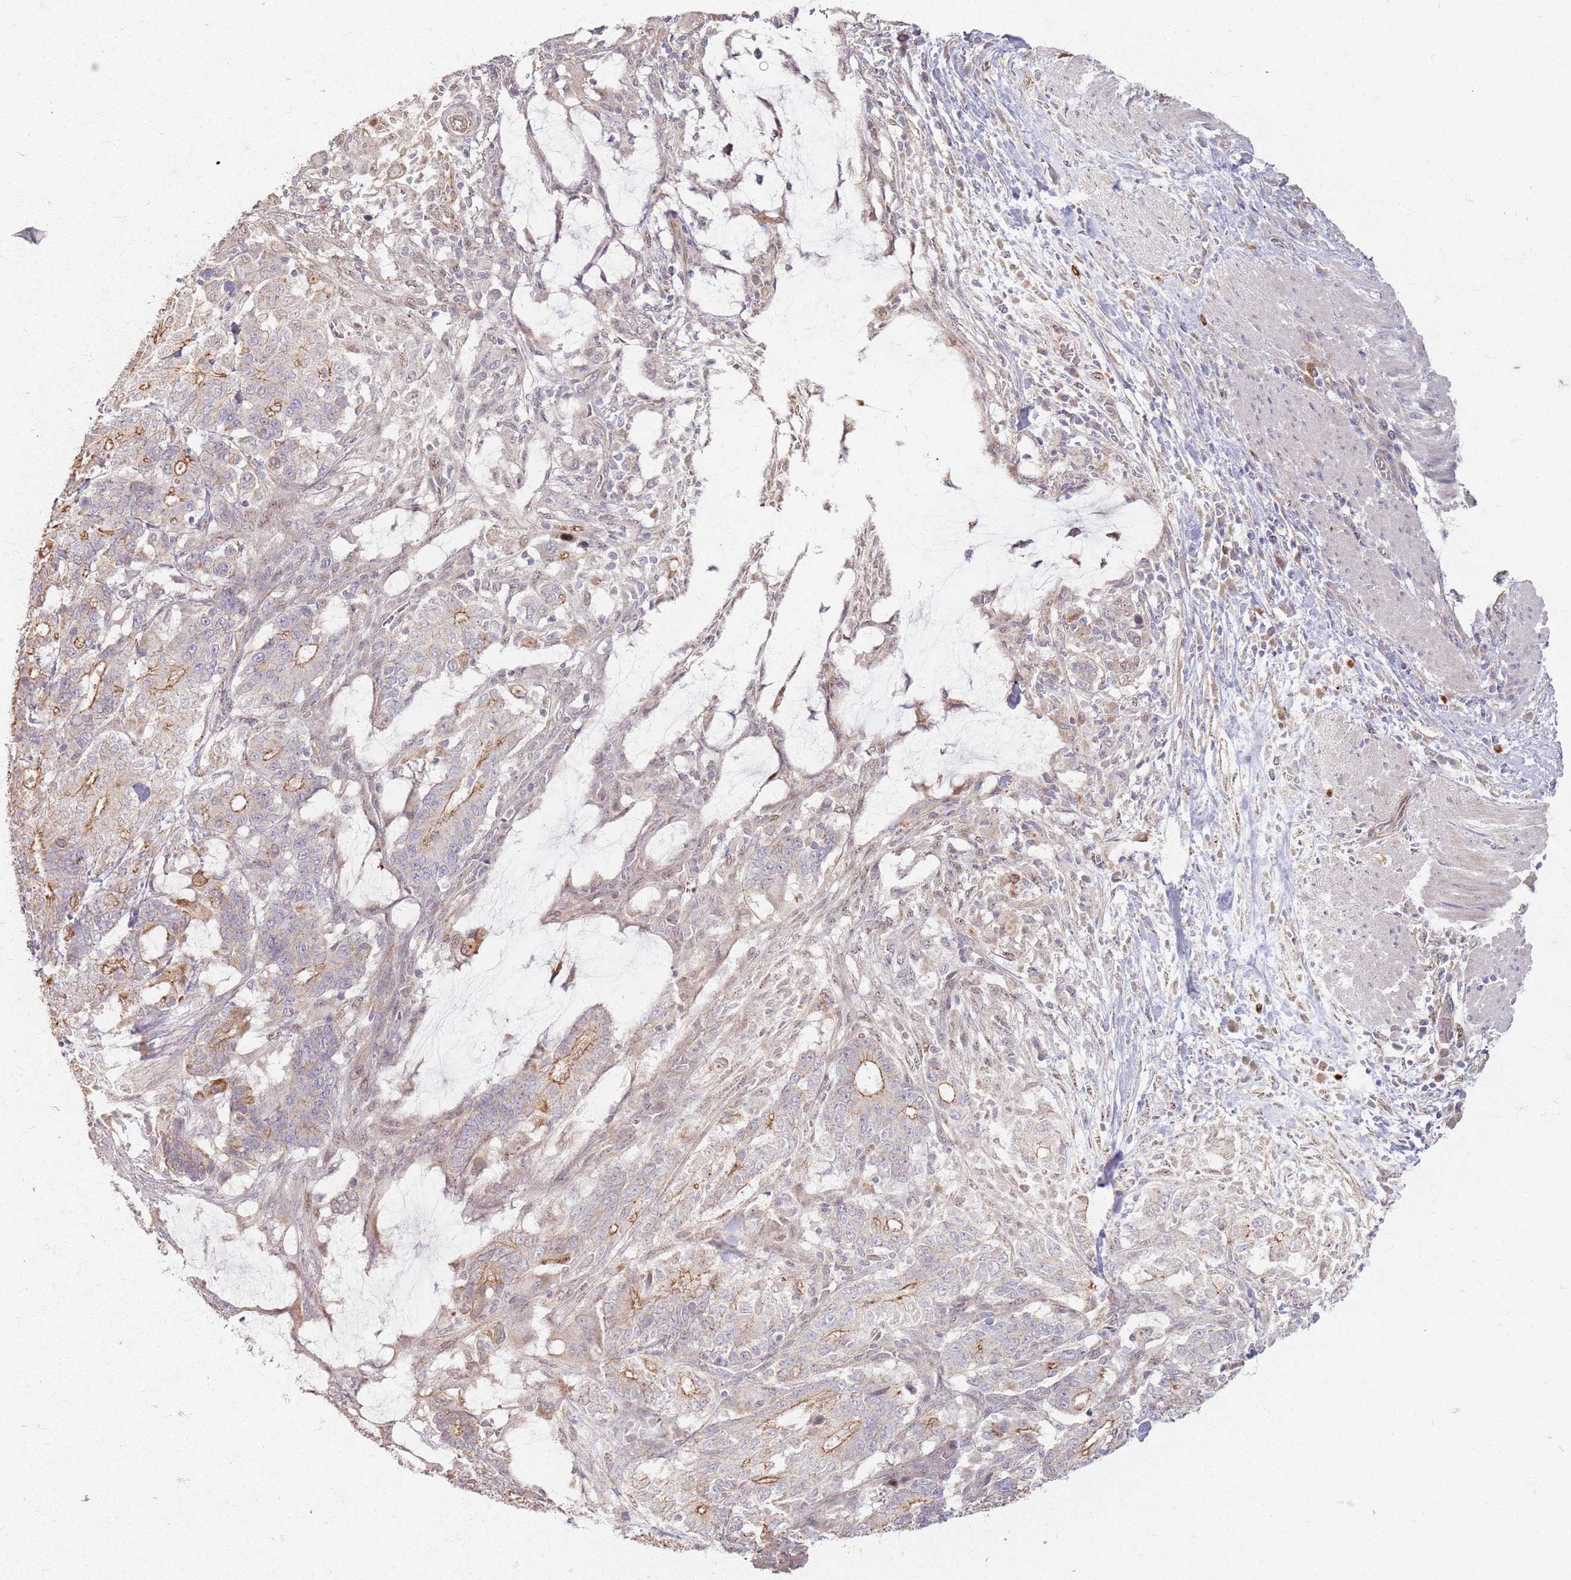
{"staining": {"intensity": "moderate", "quantity": "<25%", "location": "cytoplasmic/membranous"}, "tissue": "stomach cancer", "cell_type": "Tumor cells", "image_type": "cancer", "snomed": [{"axis": "morphology", "description": "Normal tissue, NOS"}, {"axis": "morphology", "description": "Adenocarcinoma, NOS"}, {"axis": "topography", "description": "Stomach"}], "caption": "The image displays a brown stain indicating the presence of a protein in the cytoplasmic/membranous of tumor cells in adenocarcinoma (stomach).", "gene": "KCNA5", "patient": {"sex": "female", "age": 64}}